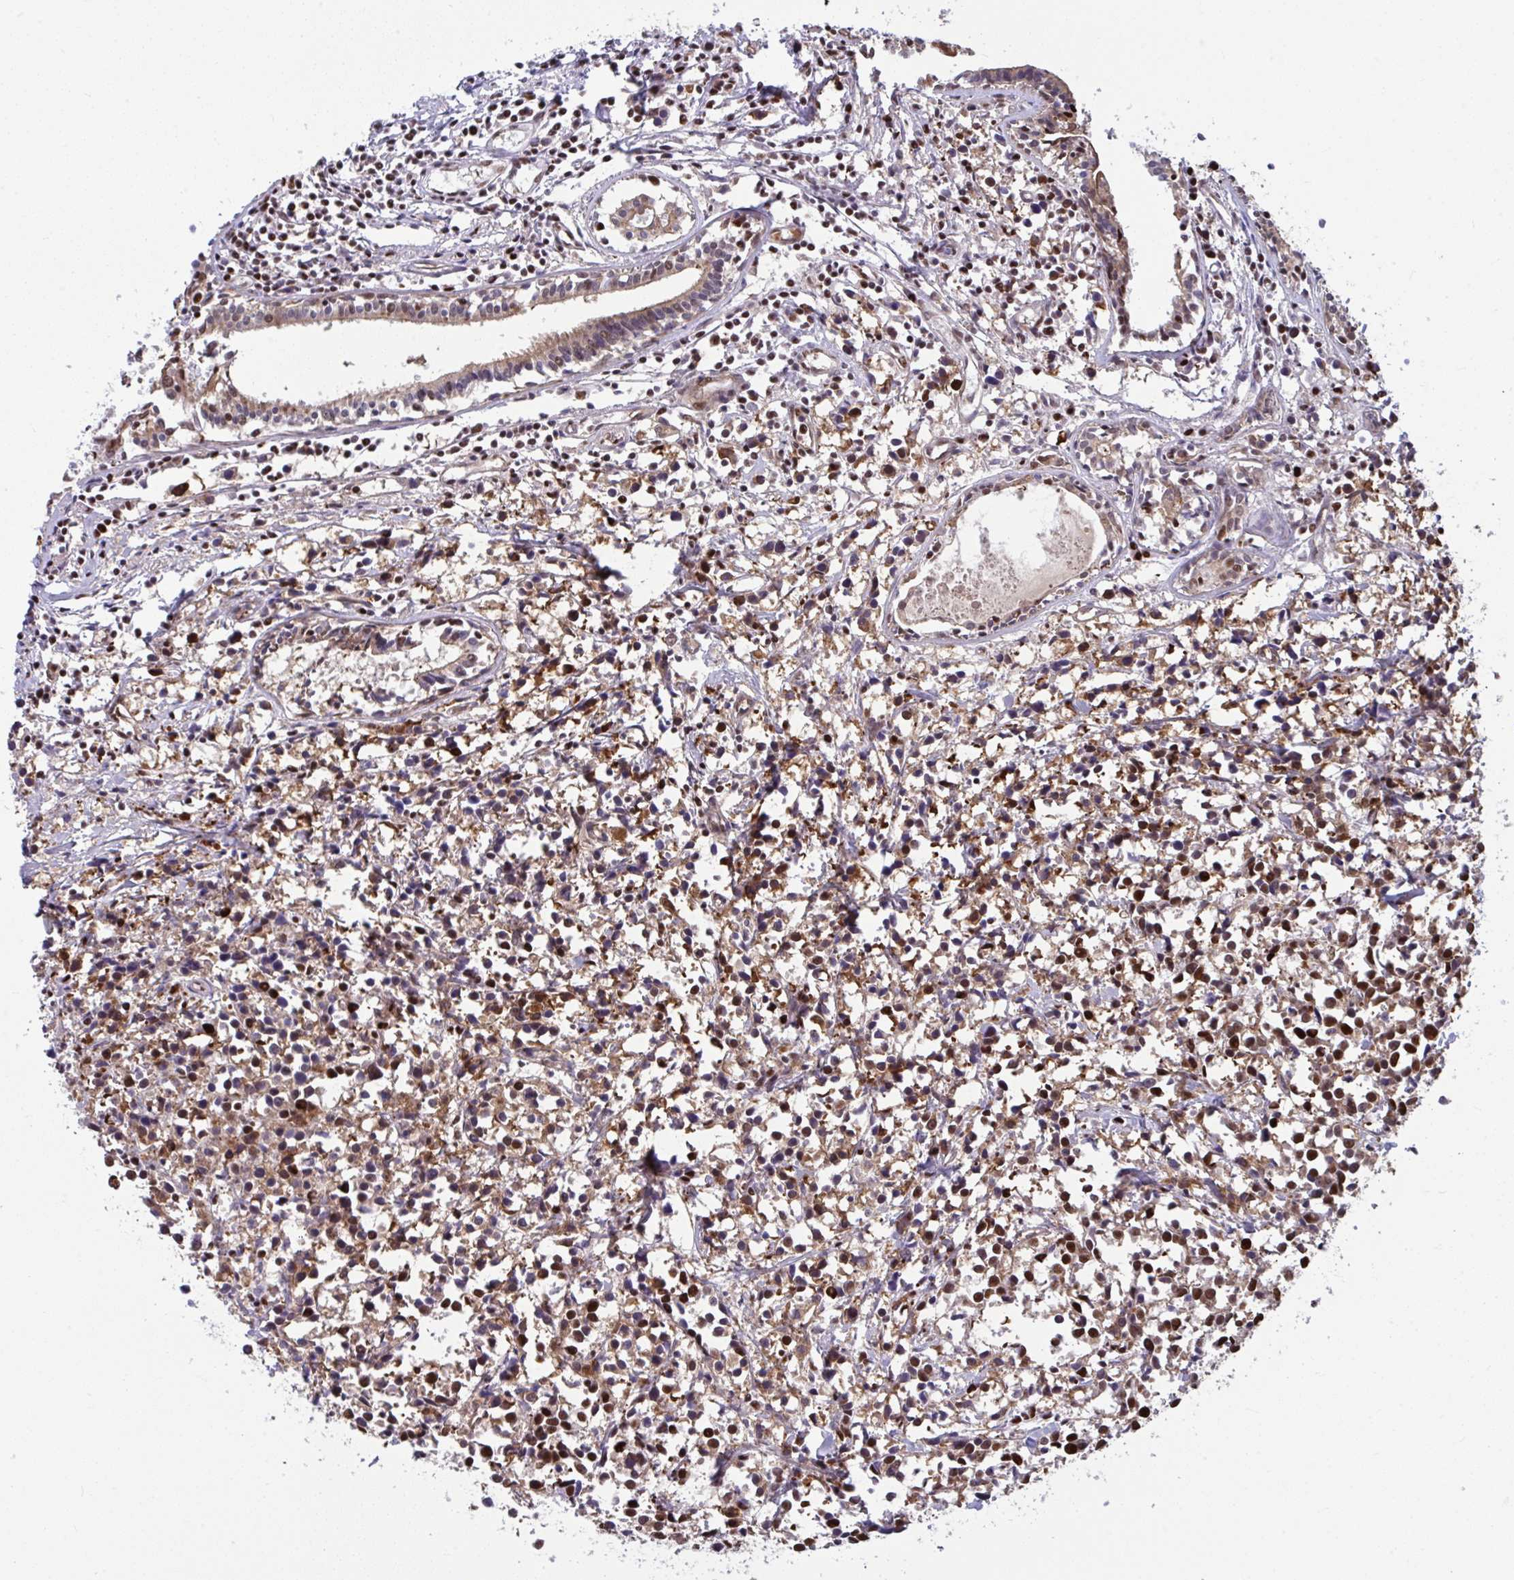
{"staining": {"intensity": "strong", "quantity": "<25%", "location": "nuclear"}, "tissue": "breast cancer", "cell_type": "Tumor cells", "image_type": "cancer", "snomed": [{"axis": "morphology", "description": "Duct carcinoma"}, {"axis": "topography", "description": "Breast"}], "caption": "IHC of infiltrating ductal carcinoma (breast) exhibits medium levels of strong nuclear expression in approximately <25% of tumor cells. Using DAB (brown) and hematoxylin (blue) stains, captured at high magnification using brightfield microscopy.", "gene": "SLC35C2", "patient": {"sex": "female", "age": 80}}